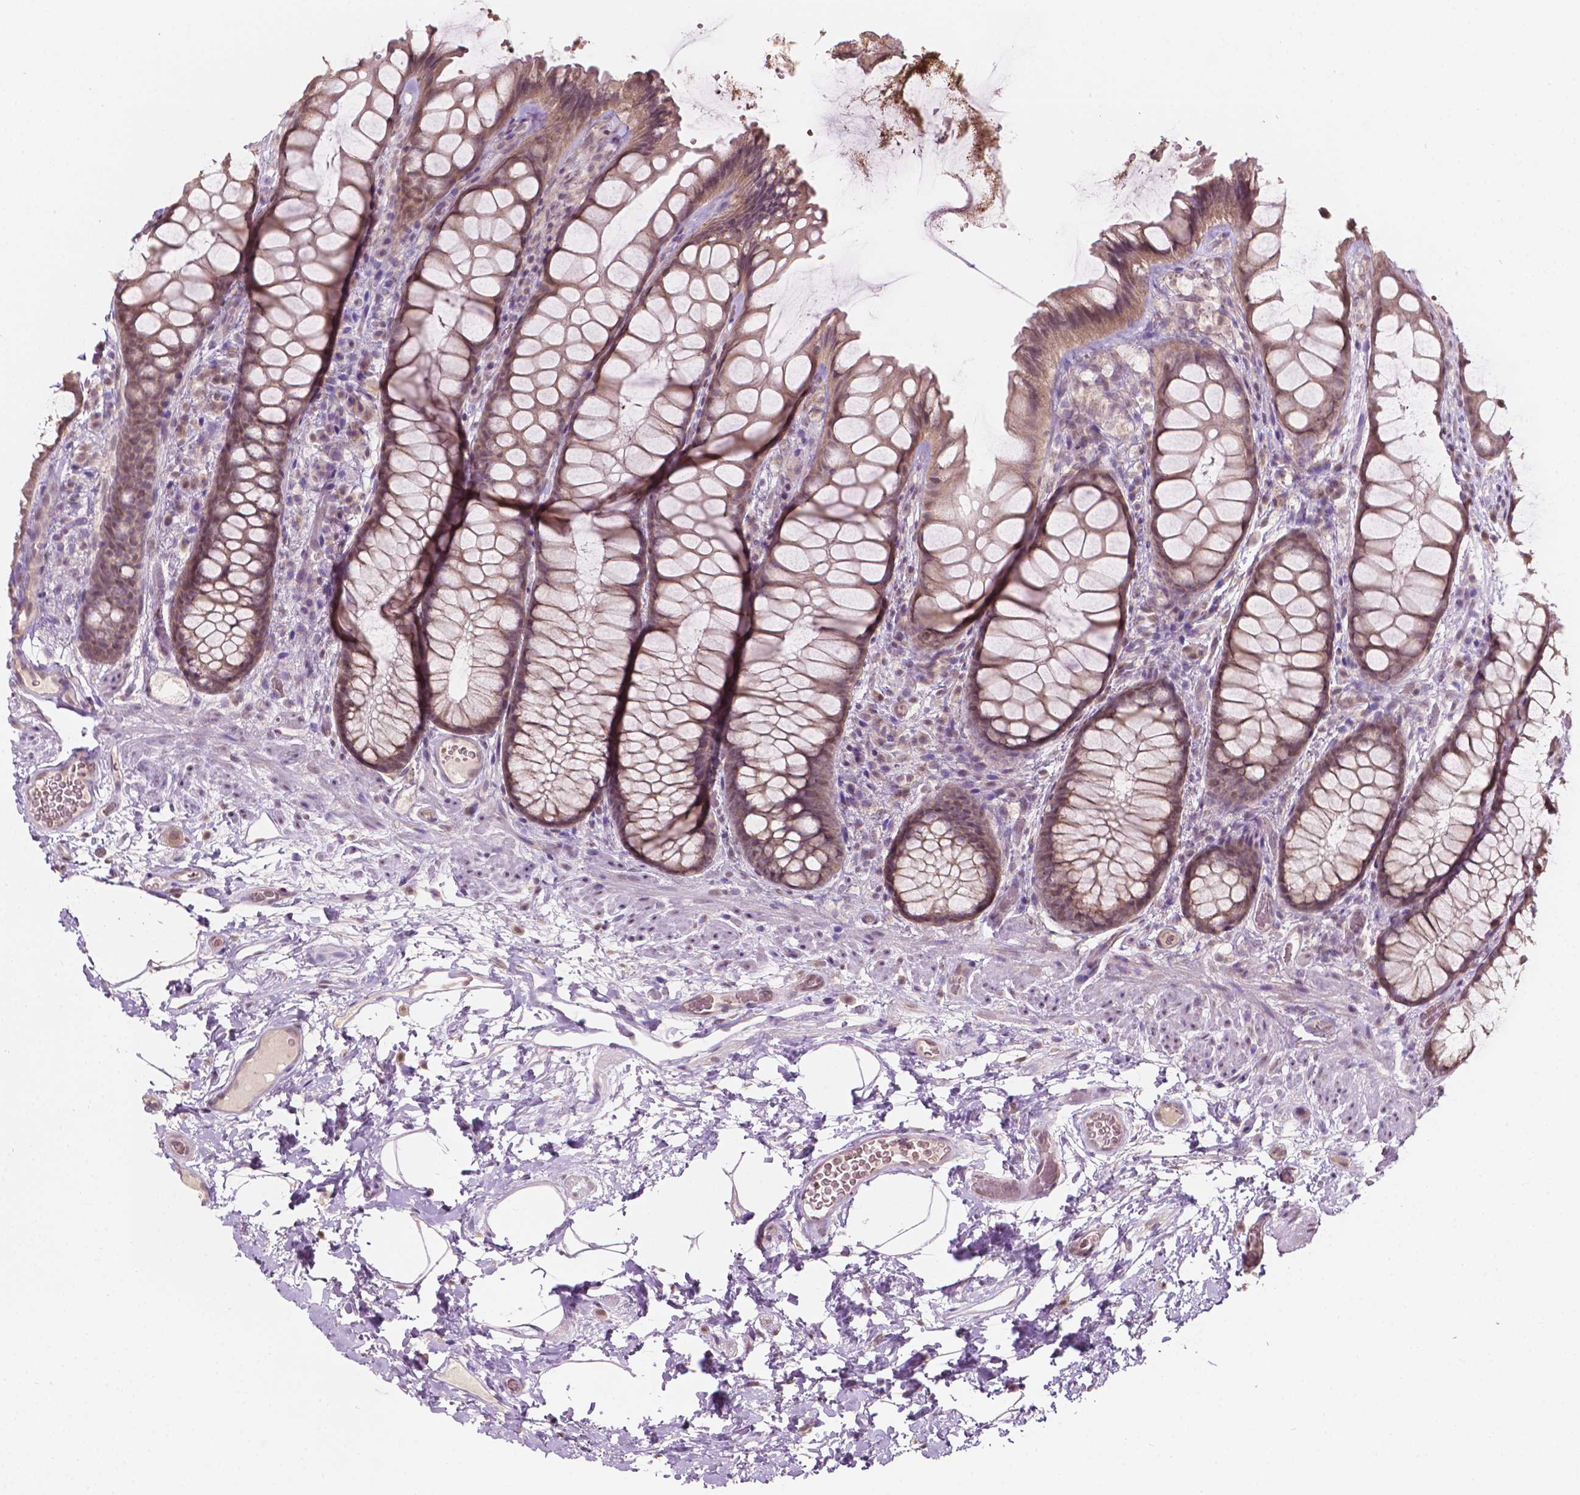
{"staining": {"intensity": "moderate", "quantity": ">75%", "location": "cytoplasmic/membranous"}, "tissue": "rectum", "cell_type": "Glandular cells", "image_type": "normal", "snomed": [{"axis": "morphology", "description": "Normal tissue, NOS"}, {"axis": "topography", "description": "Rectum"}], "caption": "This image exhibits IHC staining of normal rectum, with medium moderate cytoplasmic/membranous positivity in about >75% of glandular cells.", "gene": "NOS1AP", "patient": {"sex": "female", "age": 62}}